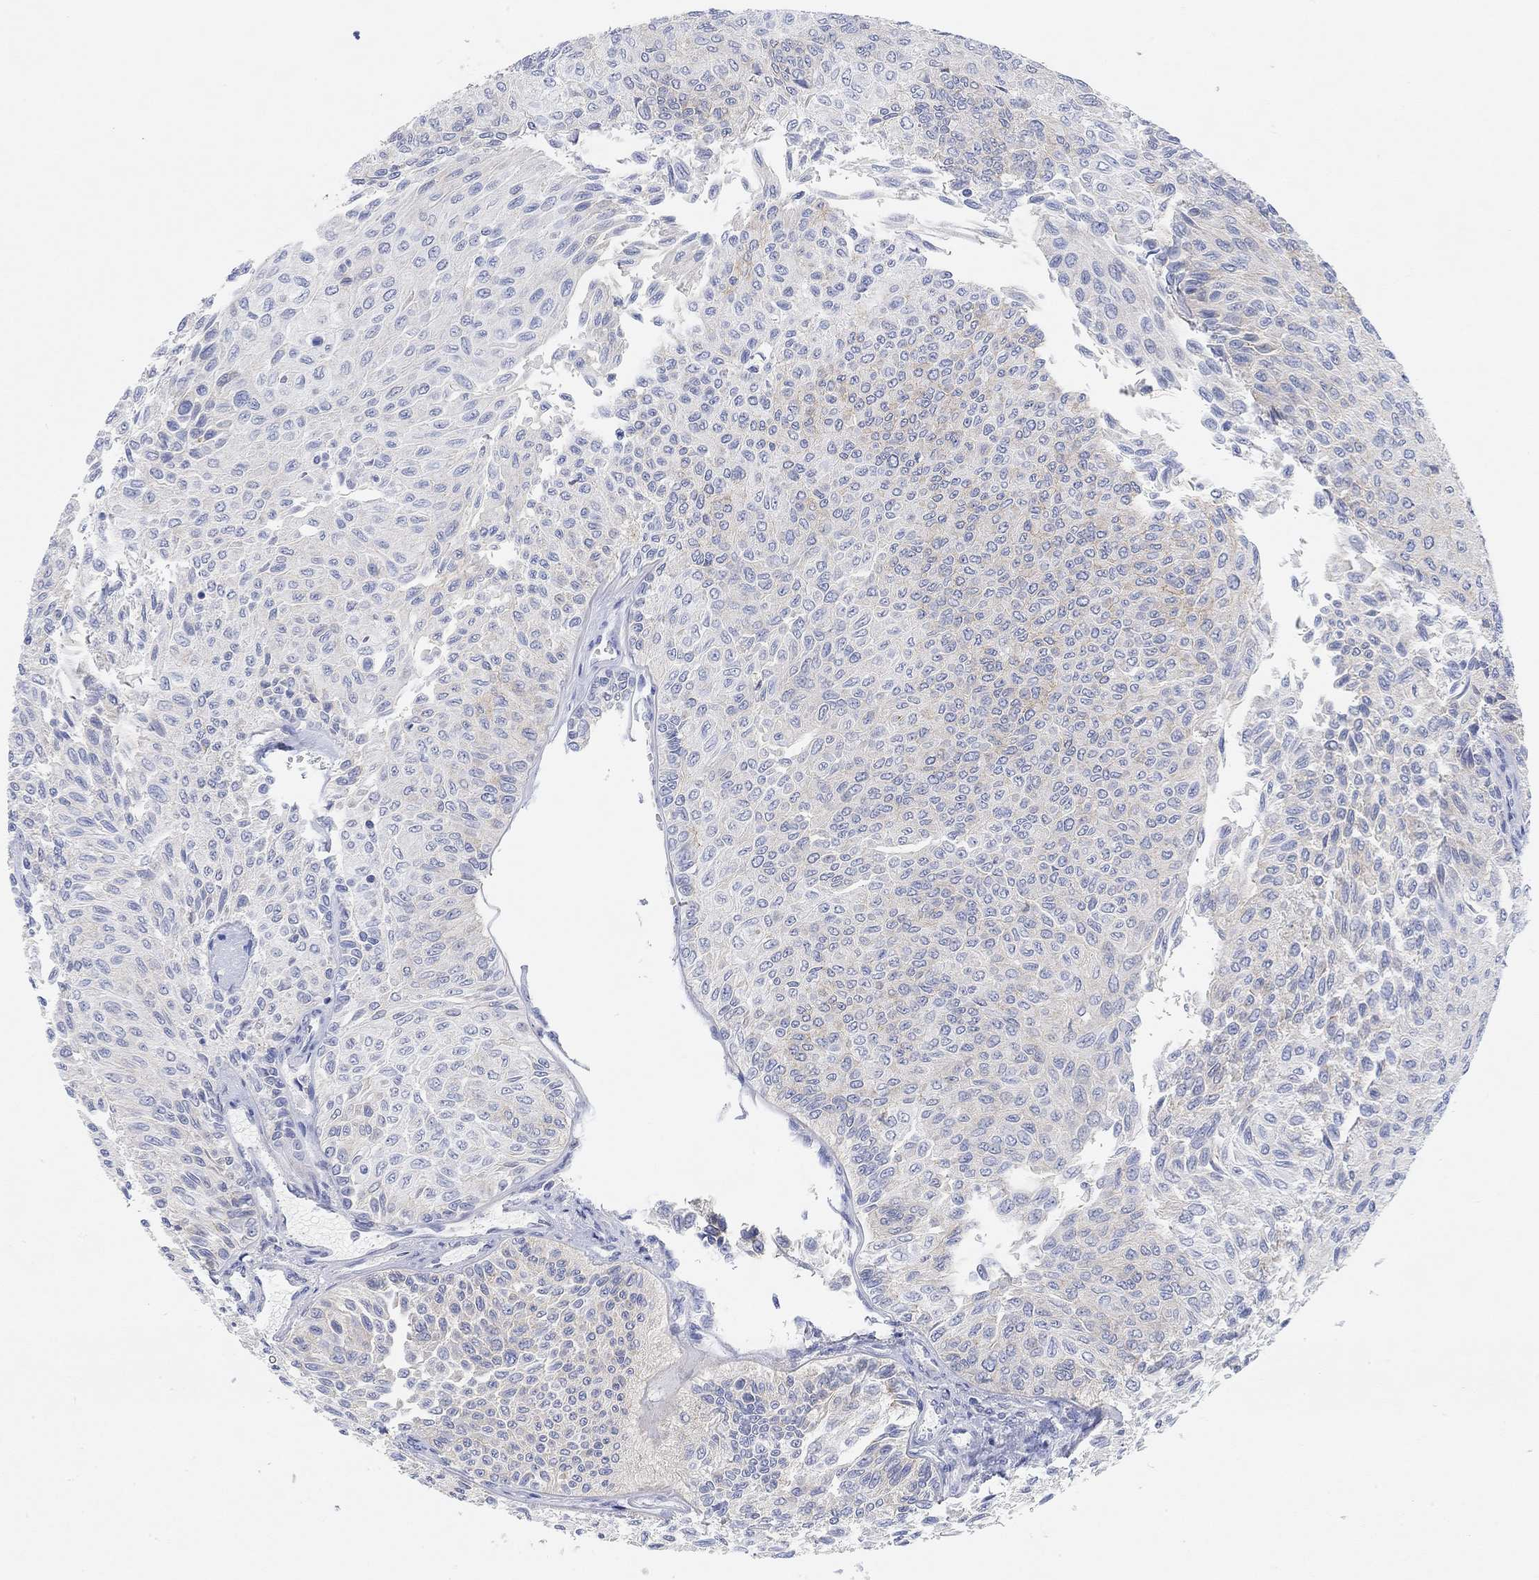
{"staining": {"intensity": "moderate", "quantity": "25%-75%", "location": "cytoplasmic/membranous"}, "tissue": "urothelial cancer", "cell_type": "Tumor cells", "image_type": "cancer", "snomed": [{"axis": "morphology", "description": "Urothelial carcinoma, Low grade"}, {"axis": "topography", "description": "Ureter, NOS"}, {"axis": "topography", "description": "Urinary bladder"}], "caption": "Human urothelial carcinoma (low-grade) stained with a brown dye demonstrates moderate cytoplasmic/membranous positive staining in about 25%-75% of tumor cells.", "gene": "RGS1", "patient": {"sex": "male", "age": 78}}